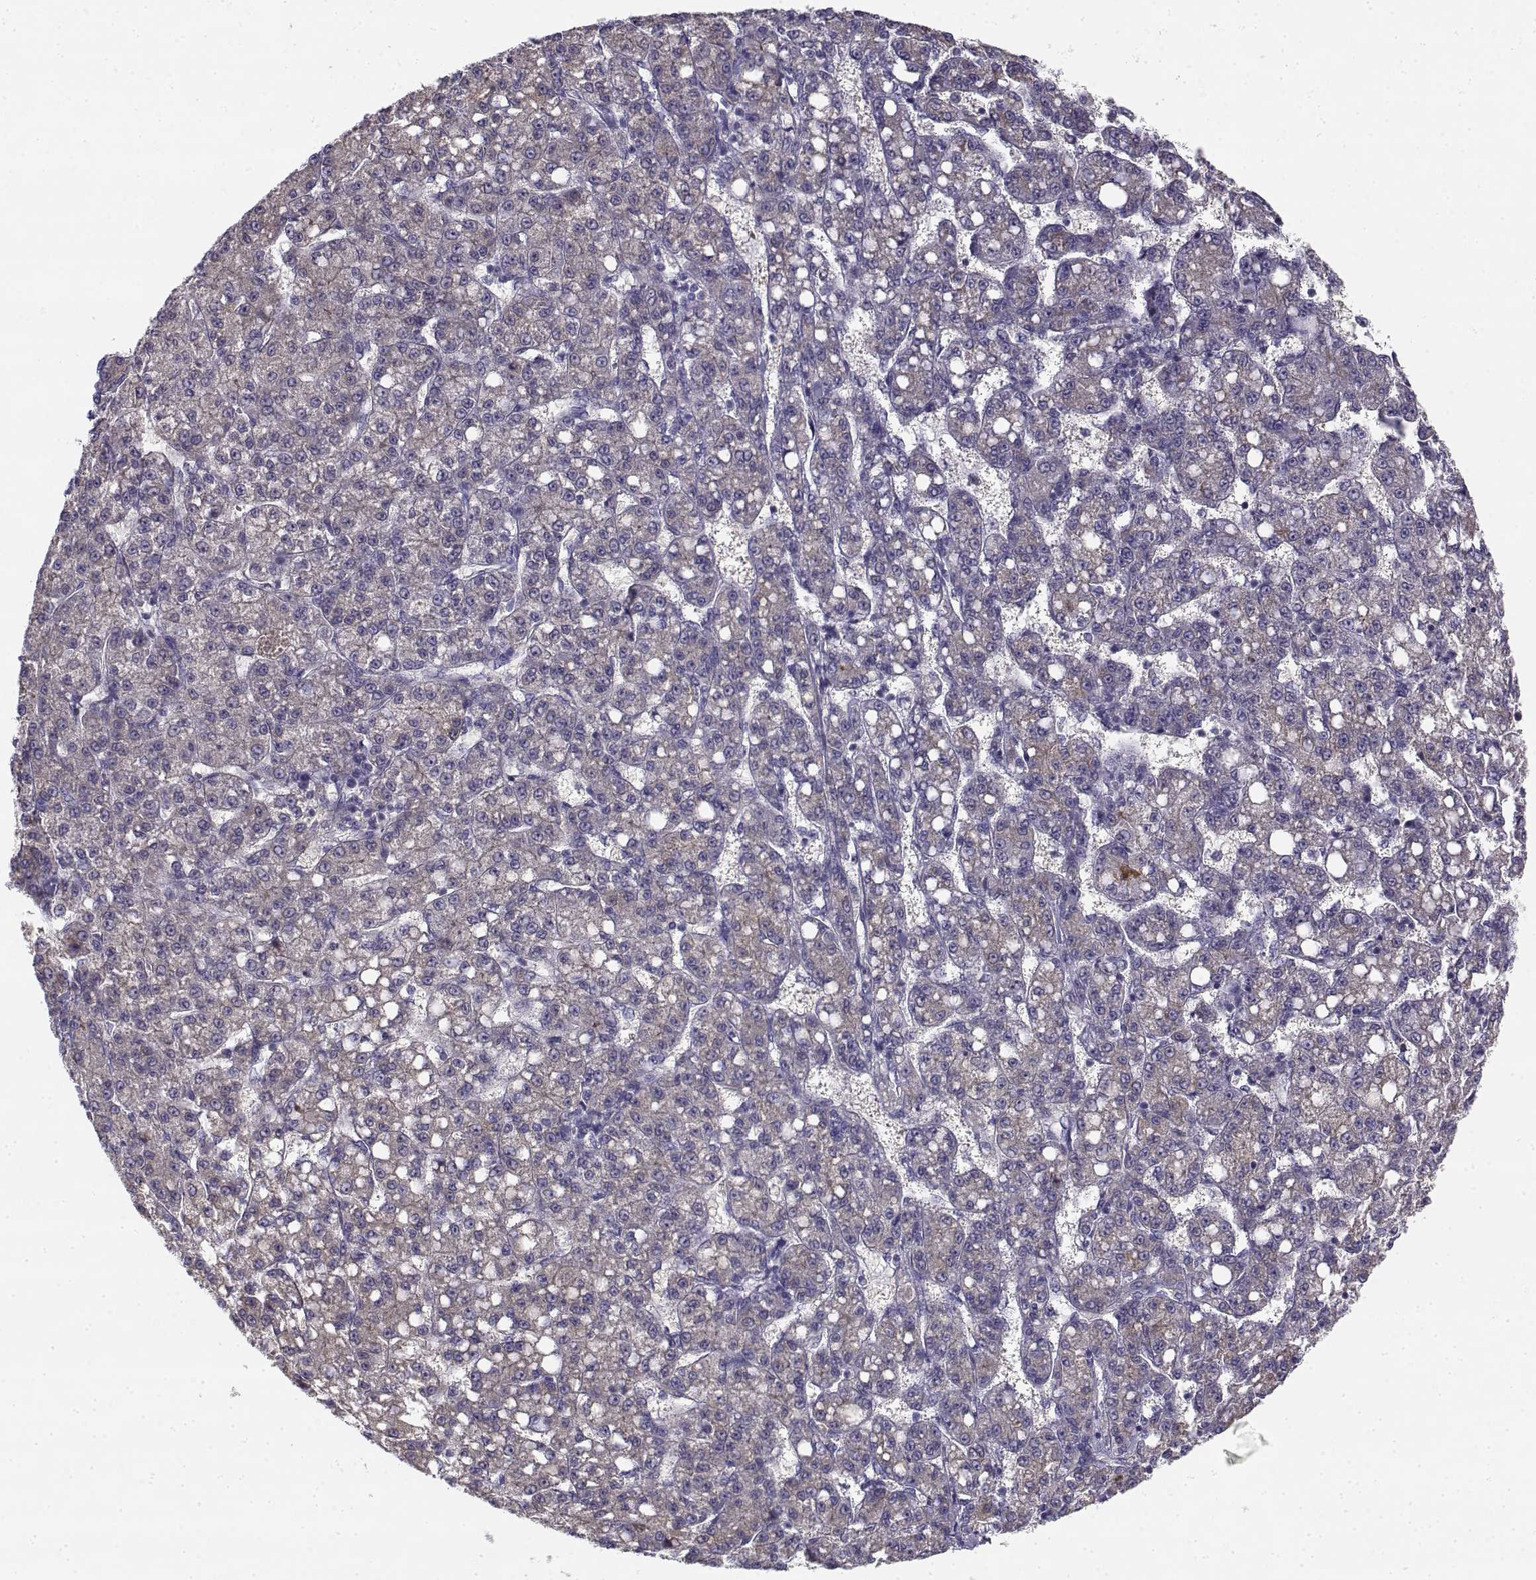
{"staining": {"intensity": "weak", "quantity": "<25%", "location": "cytoplasmic/membranous"}, "tissue": "liver cancer", "cell_type": "Tumor cells", "image_type": "cancer", "snomed": [{"axis": "morphology", "description": "Carcinoma, Hepatocellular, NOS"}, {"axis": "topography", "description": "Liver"}], "caption": "This is an immunohistochemistry (IHC) photomicrograph of liver hepatocellular carcinoma. There is no positivity in tumor cells.", "gene": "CREB3L3", "patient": {"sex": "female", "age": 65}}